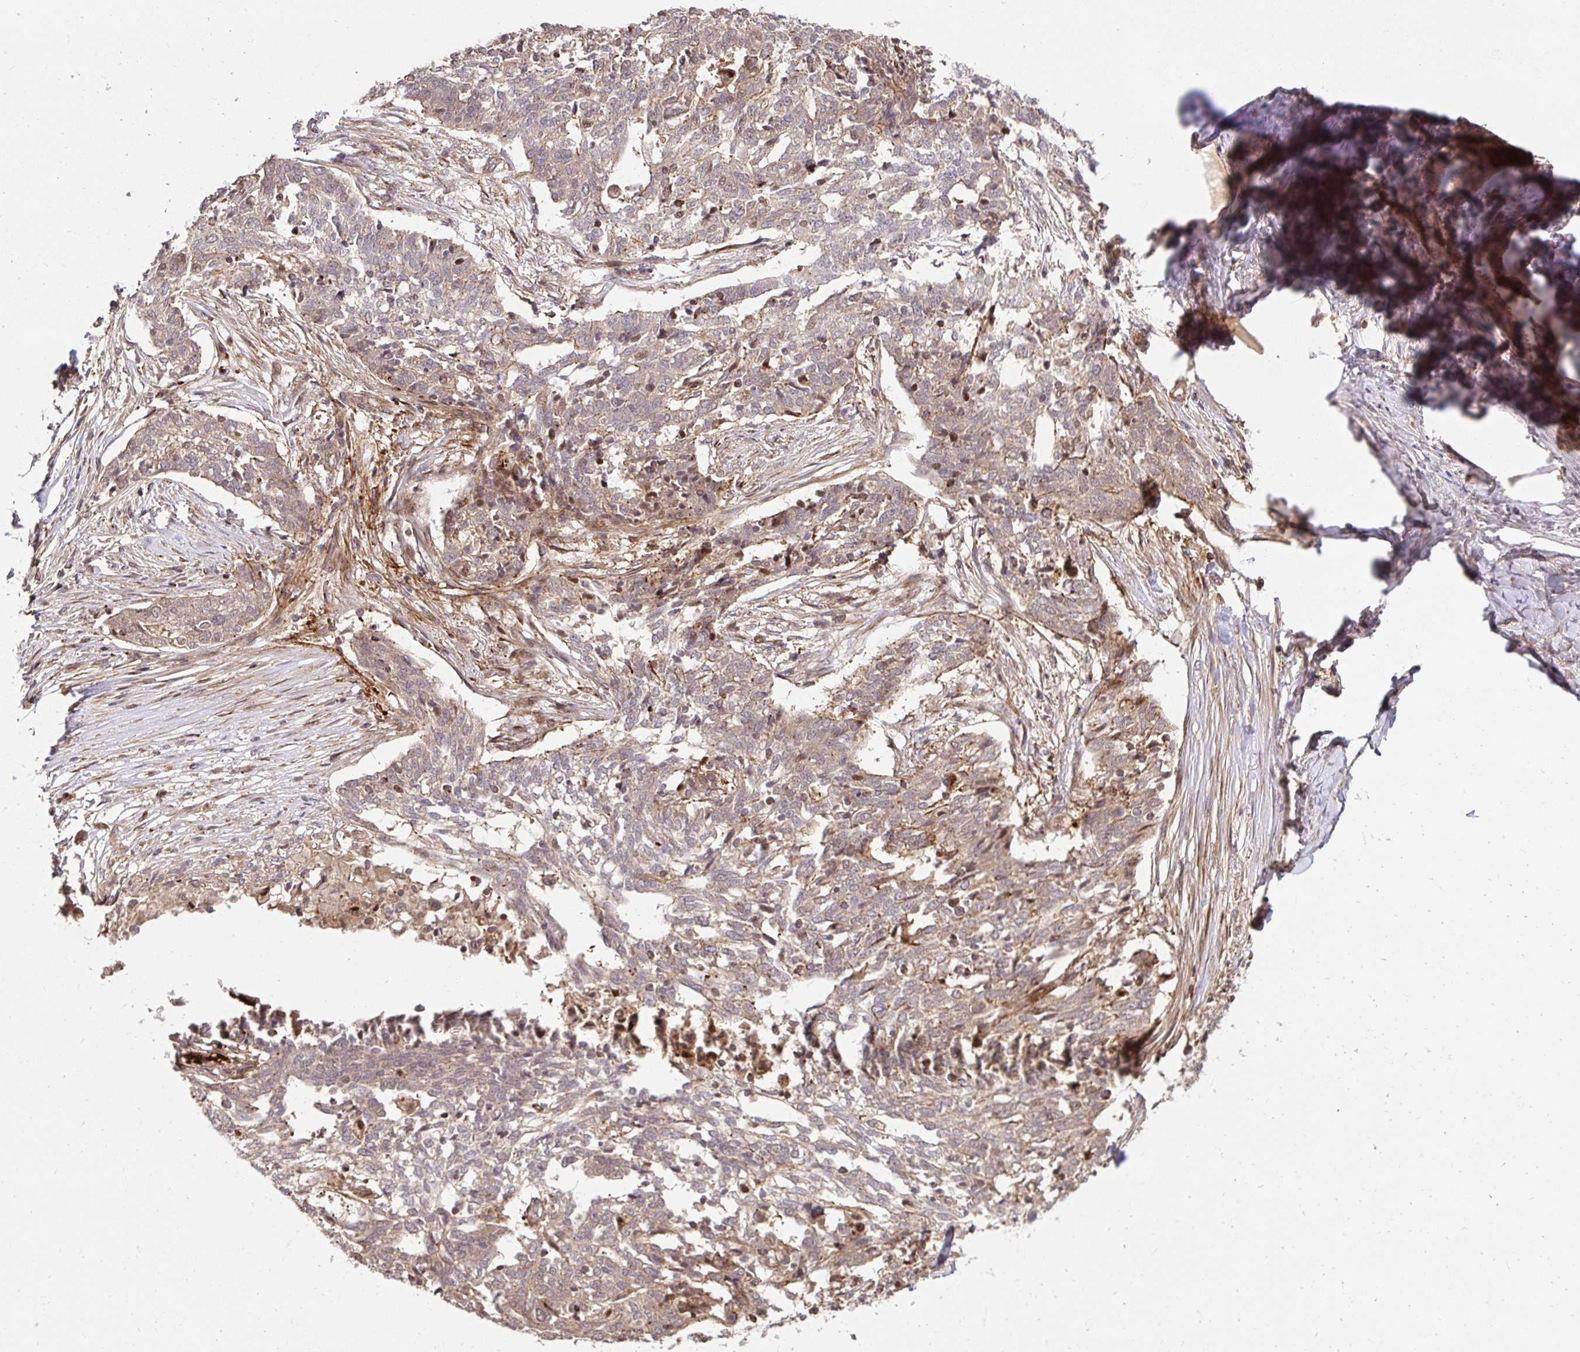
{"staining": {"intensity": "negative", "quantity": "none", "location": "none"}, "tissue": "ovarian cancer", "cell_type": "Tumor cells", "image_type": "cancer", "snomed": [{"axis": "morphology", "description": "Cystadenocarcinoma, serous, NOS"}, {"axis": "topography", "description": "Ovary"}], "caption": "This histopathology image is of ovarian cancer stained with immunohistochemistry (IHC) to label a protein in brown with the nuclei are counter-stained blue. There is no positivity in tumor cells.", "gene": "PSMA4", "patient": {"sex": "female", "age": 67}}